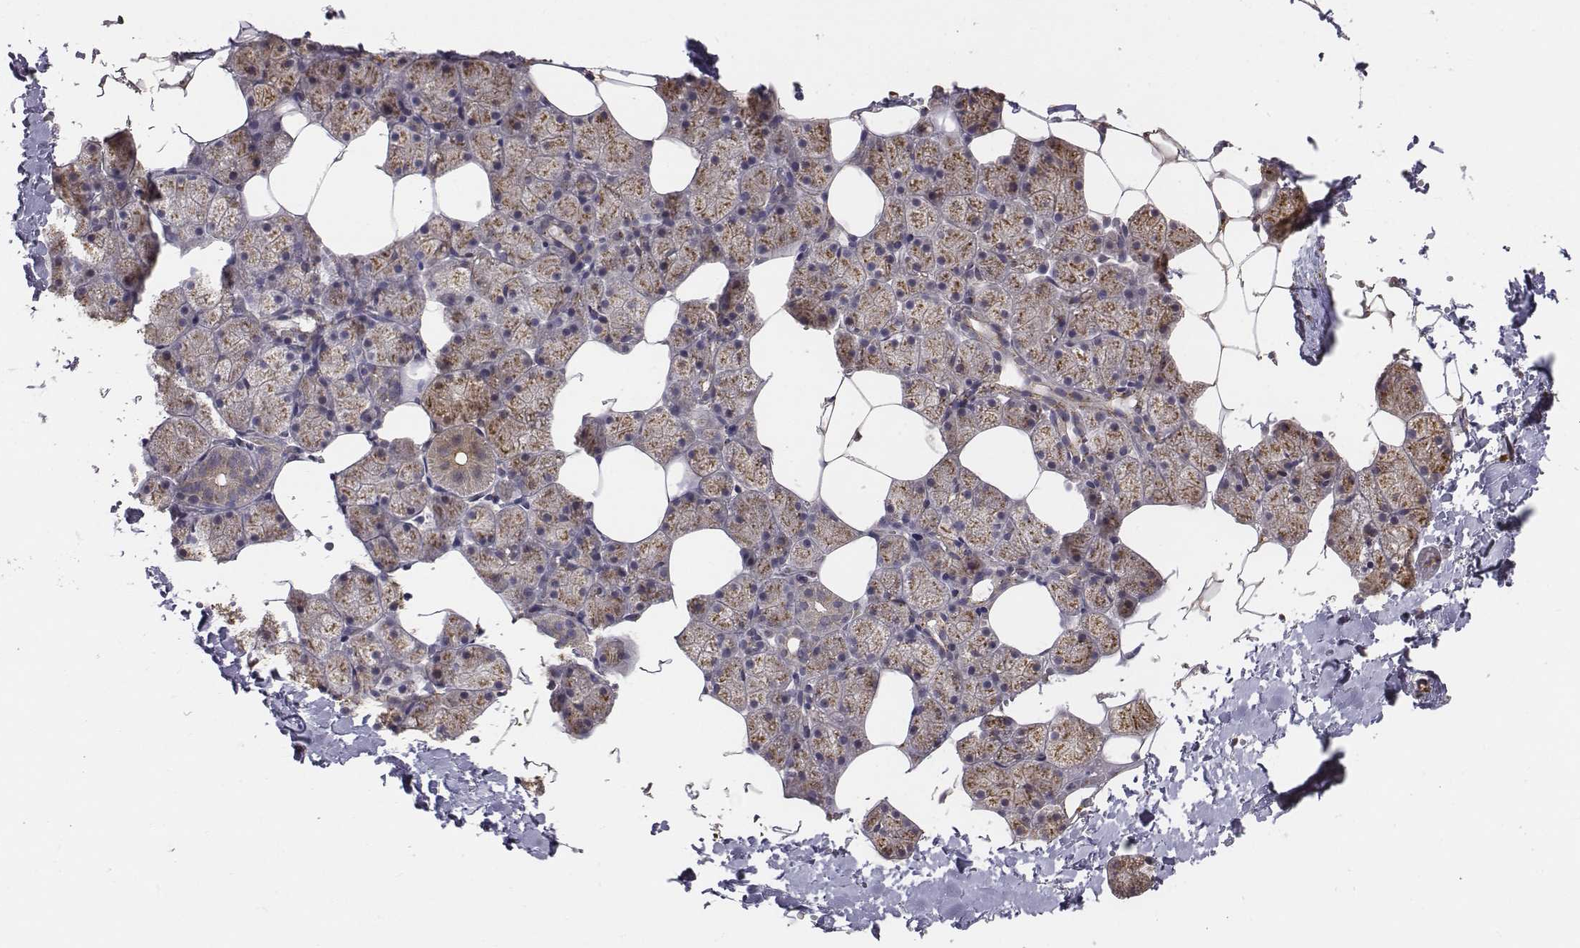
{"staining": {"intensity": "moderate", "quantity": ">75%", "location": "cytoplasmic/membranous"}, "tissue": "salivary gland", "cell_type": "Glandular cells", "image_type": "normal", "snomed": [{"axis": "morphology", "description": "Normal tissue, NOS"}, {"axis": "topography", "description": "Salivary gland"}], "caption": "Immunohistochemical staining of normal salivary gland reveals moderate cytoplasmic/membranous protein positivity in approximately >75% of glandular cells. The staining was performed using DAB to visualize the protein expression in brown, while the nuclei were stained in blue with hematoxylin (Magnification: 20x).", "gene": "AP1B1", "patient": {"sex": "male", "age": 38}}